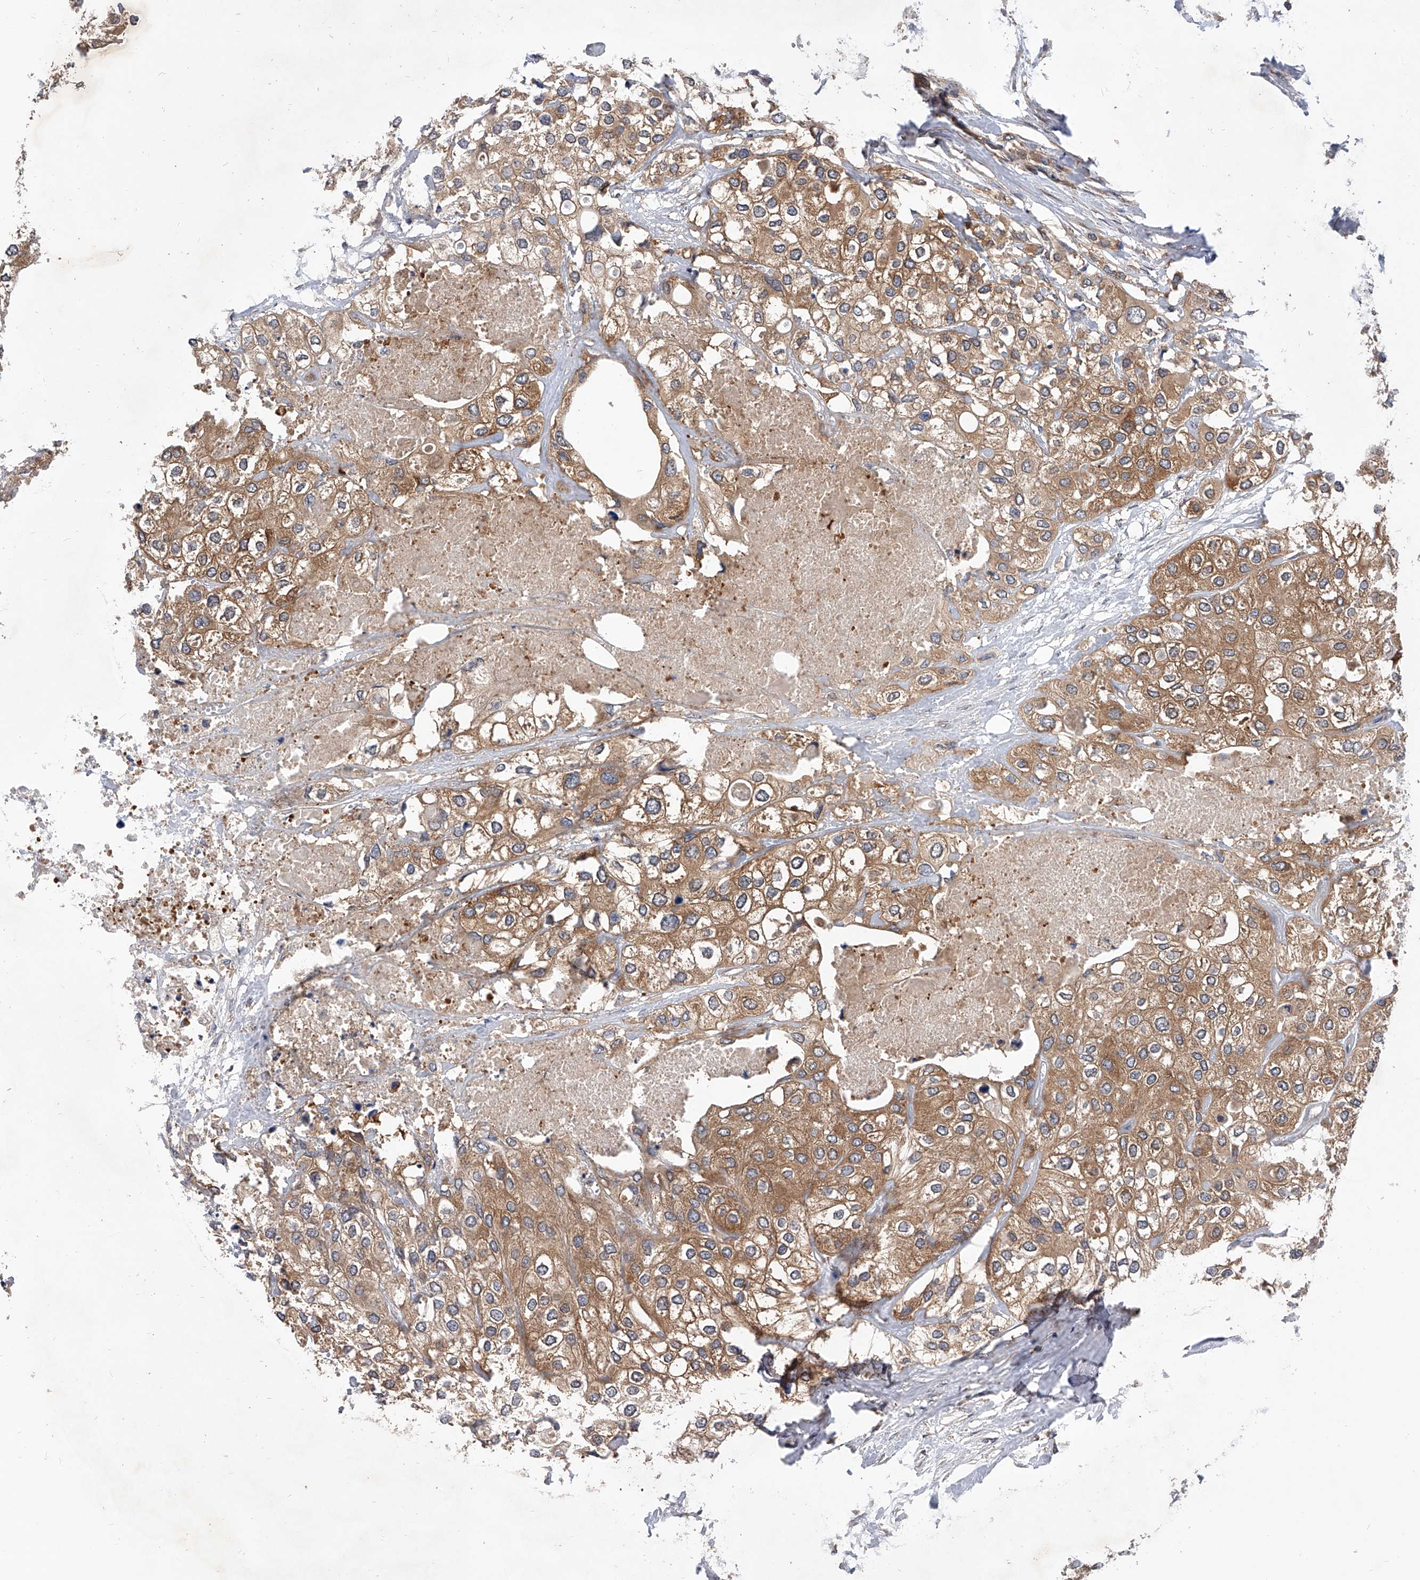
{"staining": {"intensity": "moderate", "quantity": ">75%", "location": "cytoplasmic/membranous"}, "tissue": "urothelial cancer", "cell_type": "Tumor cells", "image_type": "cancer", "snomed": [{"axis": "morphology", "description": "Urothelial carcinoma, High grade"}, {"axis": "topography", "description": "Urinary bladder"}], "caption": "A medium amount of moderate cytoplasmic/membranous positivity is seen in about >75% of tumor cells in urothelial cancer tissue. (DAB (3,3'-diaminobenzidine) IHC, brown staining for protein, blue staining for nuclei).", "gene": "CFAP410", "patient": {"sex": "male", "age": 64}}